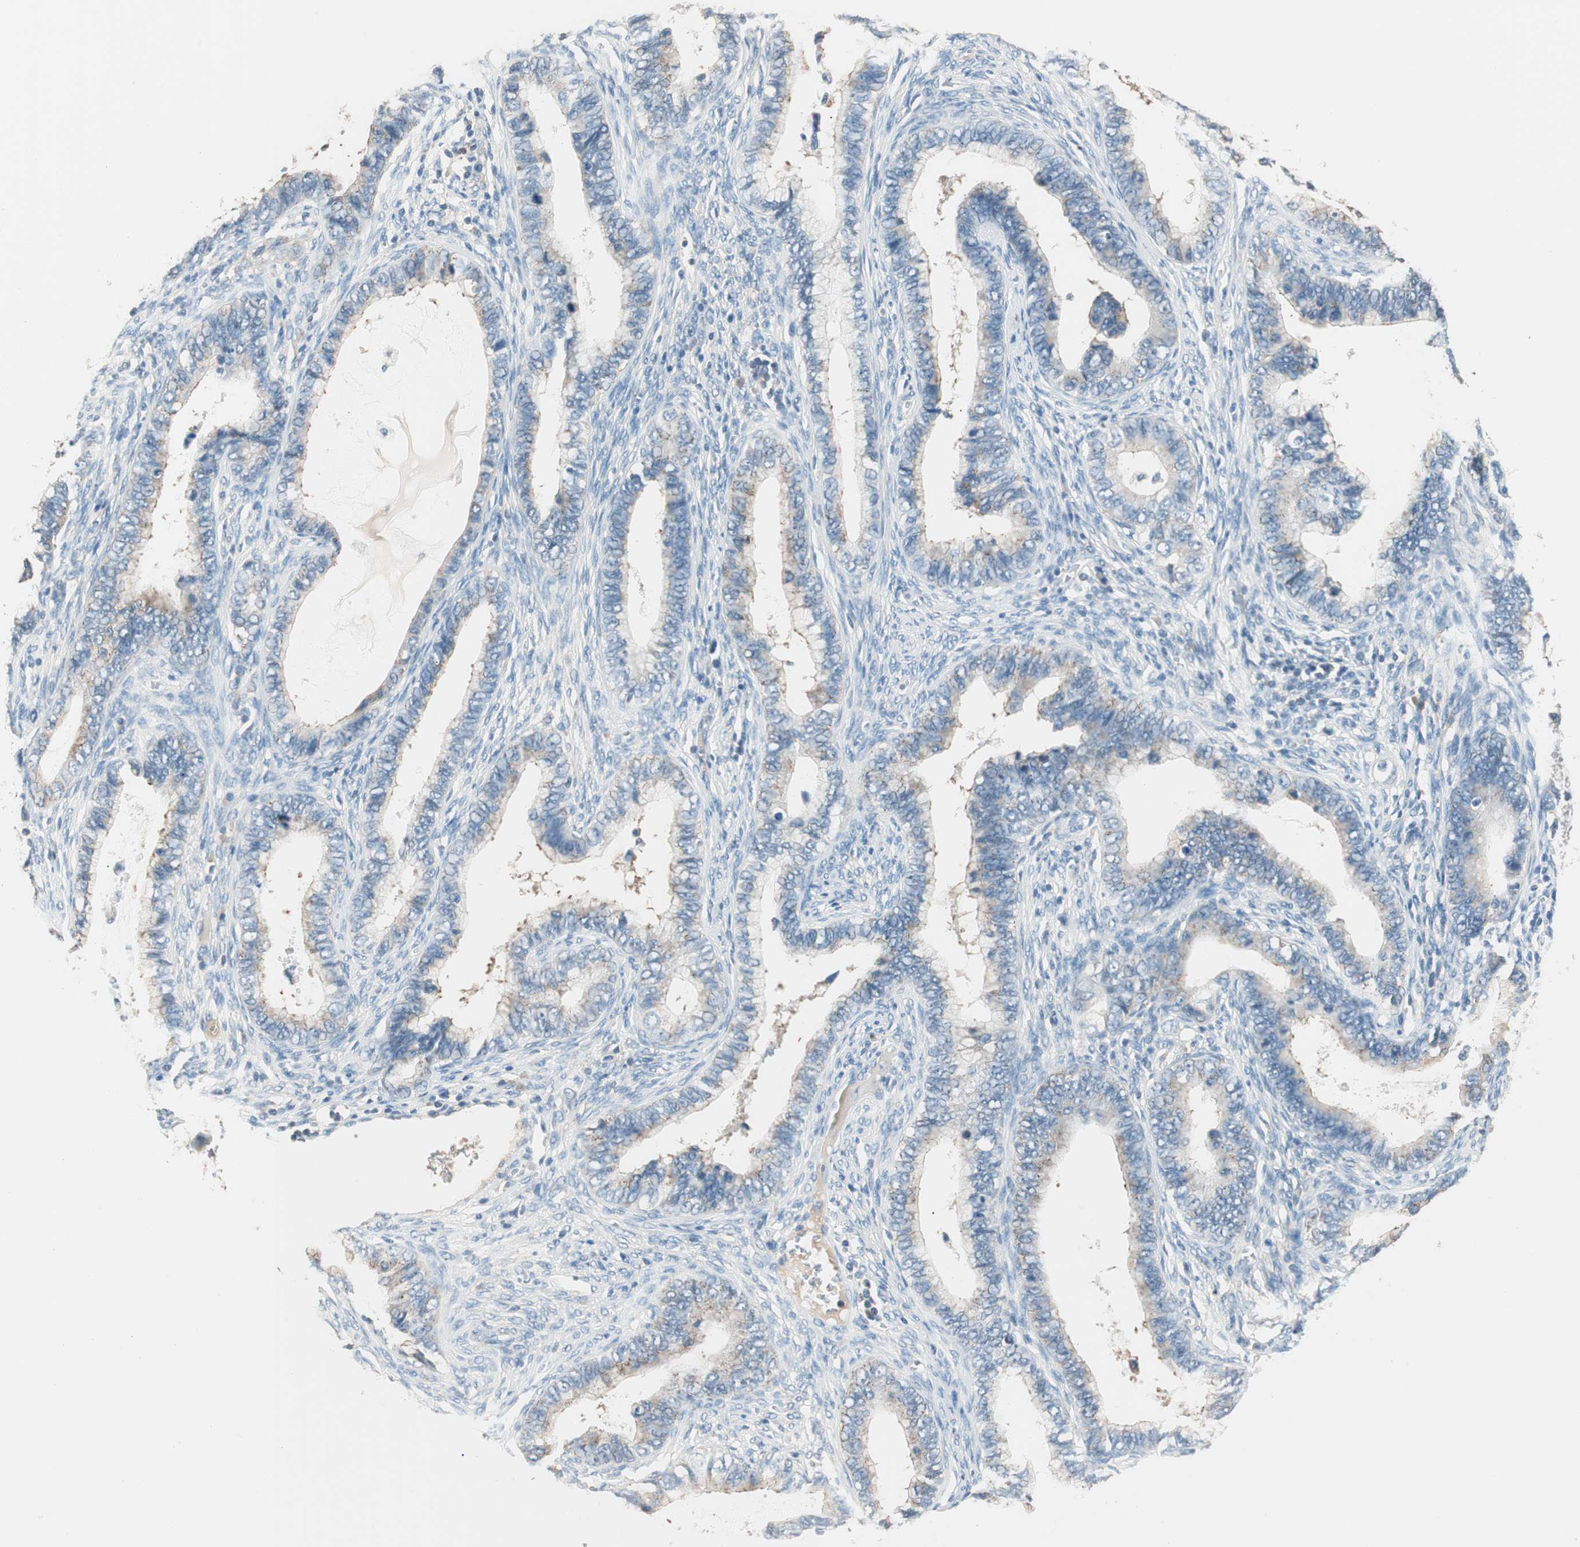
{"staining": {"intensity": "weak", "quantity": "<25%", "location": "cytoplasmic/membranous"}, "tissue": "cervical cancer", "cell_type": "Tumor cells", "image_type": "cancer", "snomed": [{"axis": "morphology", "description": "Adenocarcinoma, NOS"}, {"axis": "topography", "description": "Cervix"}], "caption": "A micrograph of human cervical adenocarcinoma is negative for staining in tumor cells.", "gene": "RAD54B", "patient": {"sex": "female", "age": 44}}